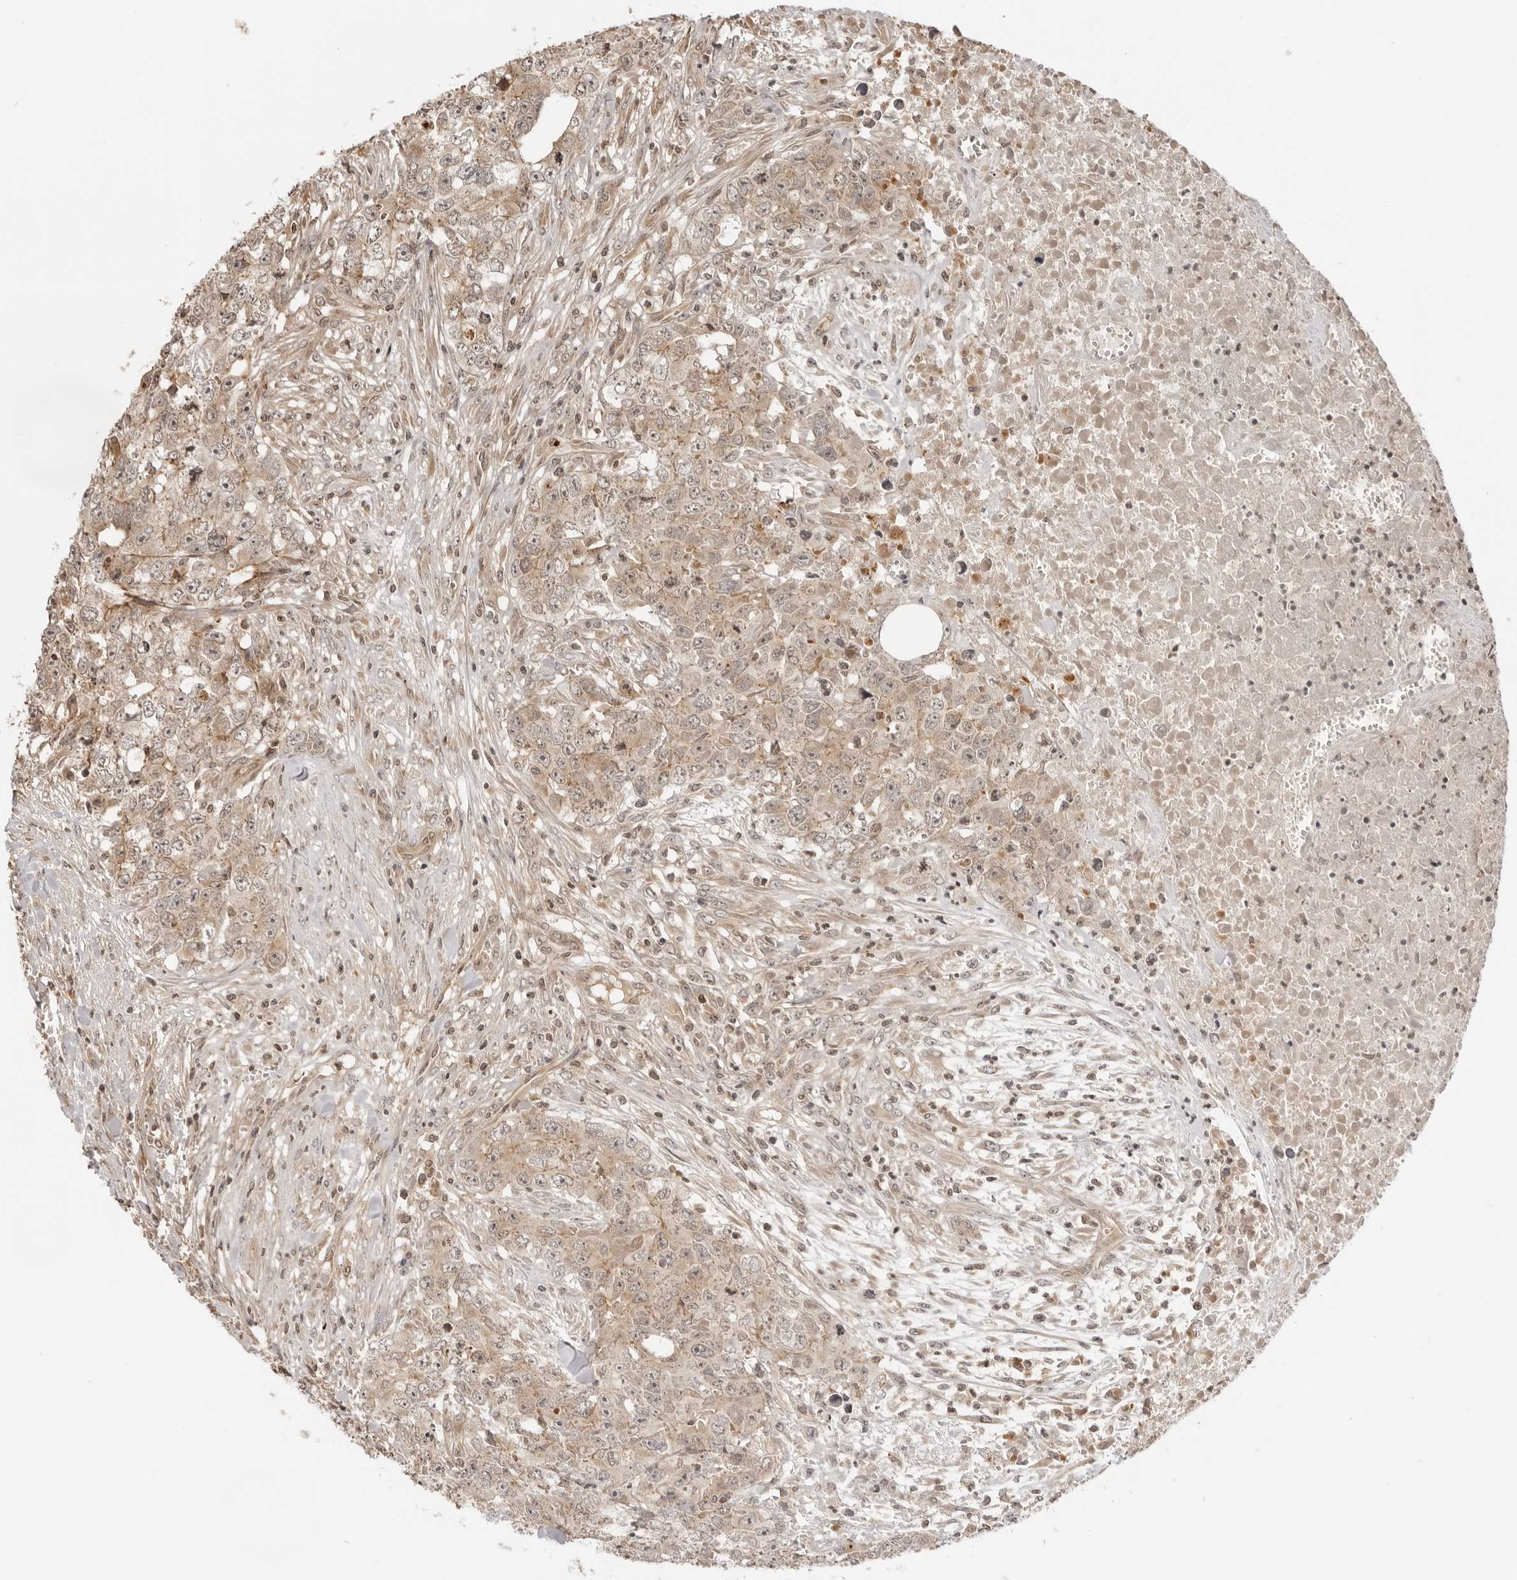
{"staining": {"intensity": "weak", "quantity": ">75%", "location": "cytoplasmic/membranous,nuclear"}, "tissue": "testis cancer", "cell_type": "Tumor cells", "image_type": "cancer", "snomed": [{"axis": "morphology", "description": "Carcinoma, Embryonal, NOS"}, {"axis": "topography", "description": "Testis"}], "caption": "Immunohistochemical staining of human testis embryonal carcinoma reveals low levels of weak cytoplasmic/membranous and nuclear protein staining in about >75% of tumor cells.", "gene": "IKBKE", "patient": {"sex": "male", "age": 28}}